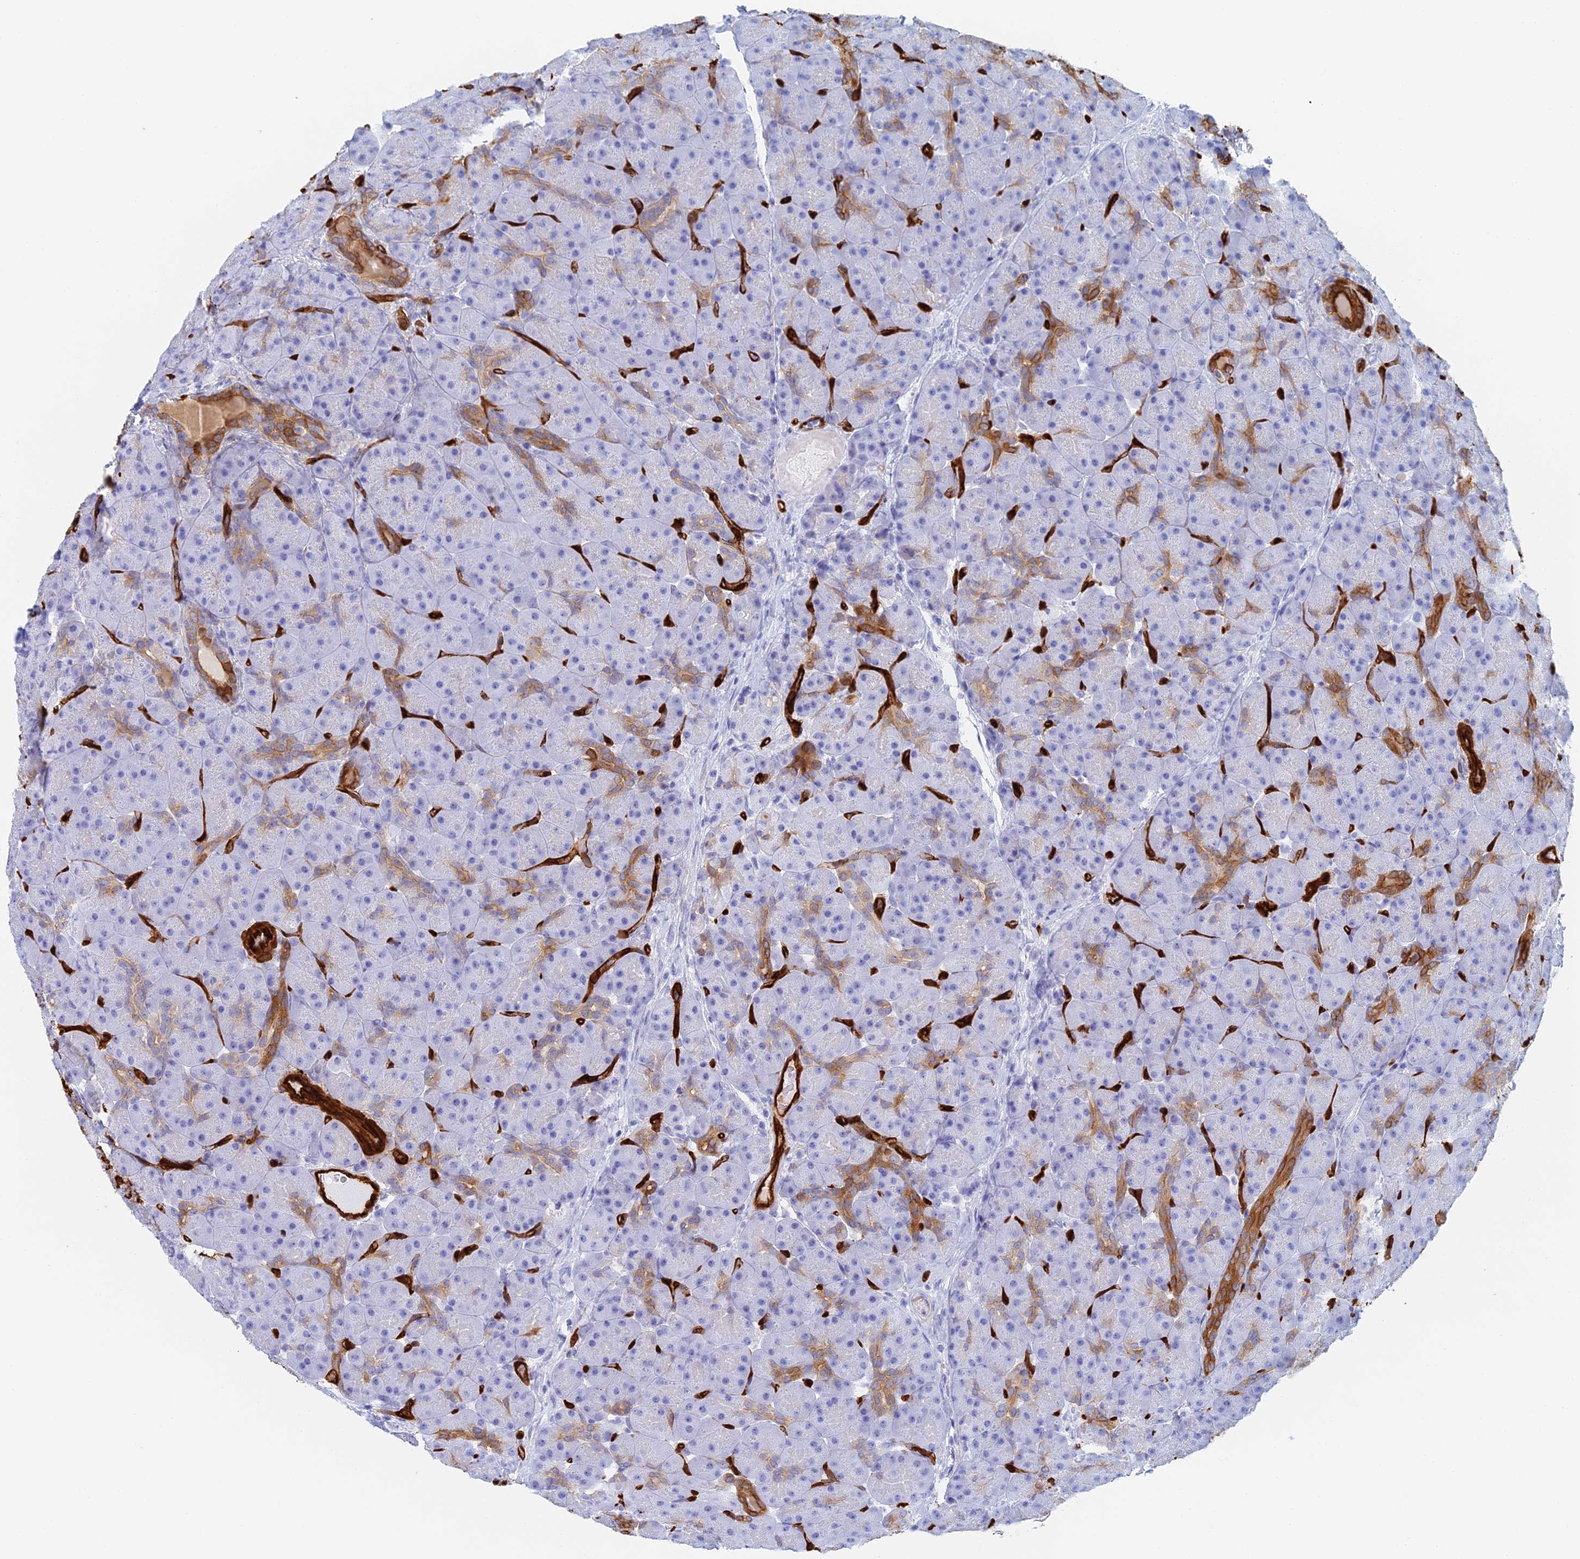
{"staining": {"intensity": "moderate", "quantity": "<25%", "location": "cytoplasmic/membranous"}, "tissue": "pancreas", "cell_type": "Exocrine glandular cells", "image_type": "normal", "snomed": [{"axis": "morphology", "description": "Normal tissue, NOS"}, {"axis": "topography", "description": "Pancreas"}], "caption": "Immunohistochemistry image of benign pancreas: human pancreas stained using IHC demonstrates low levels of moderate protein expression localized specifically in the cytoplasmic/membranous of exocrine glandular cells, appearing as a cytoplasmic/membranous brown color.", "gene": "CRIP2", "patient": {"sex": "male", "age": 66}}